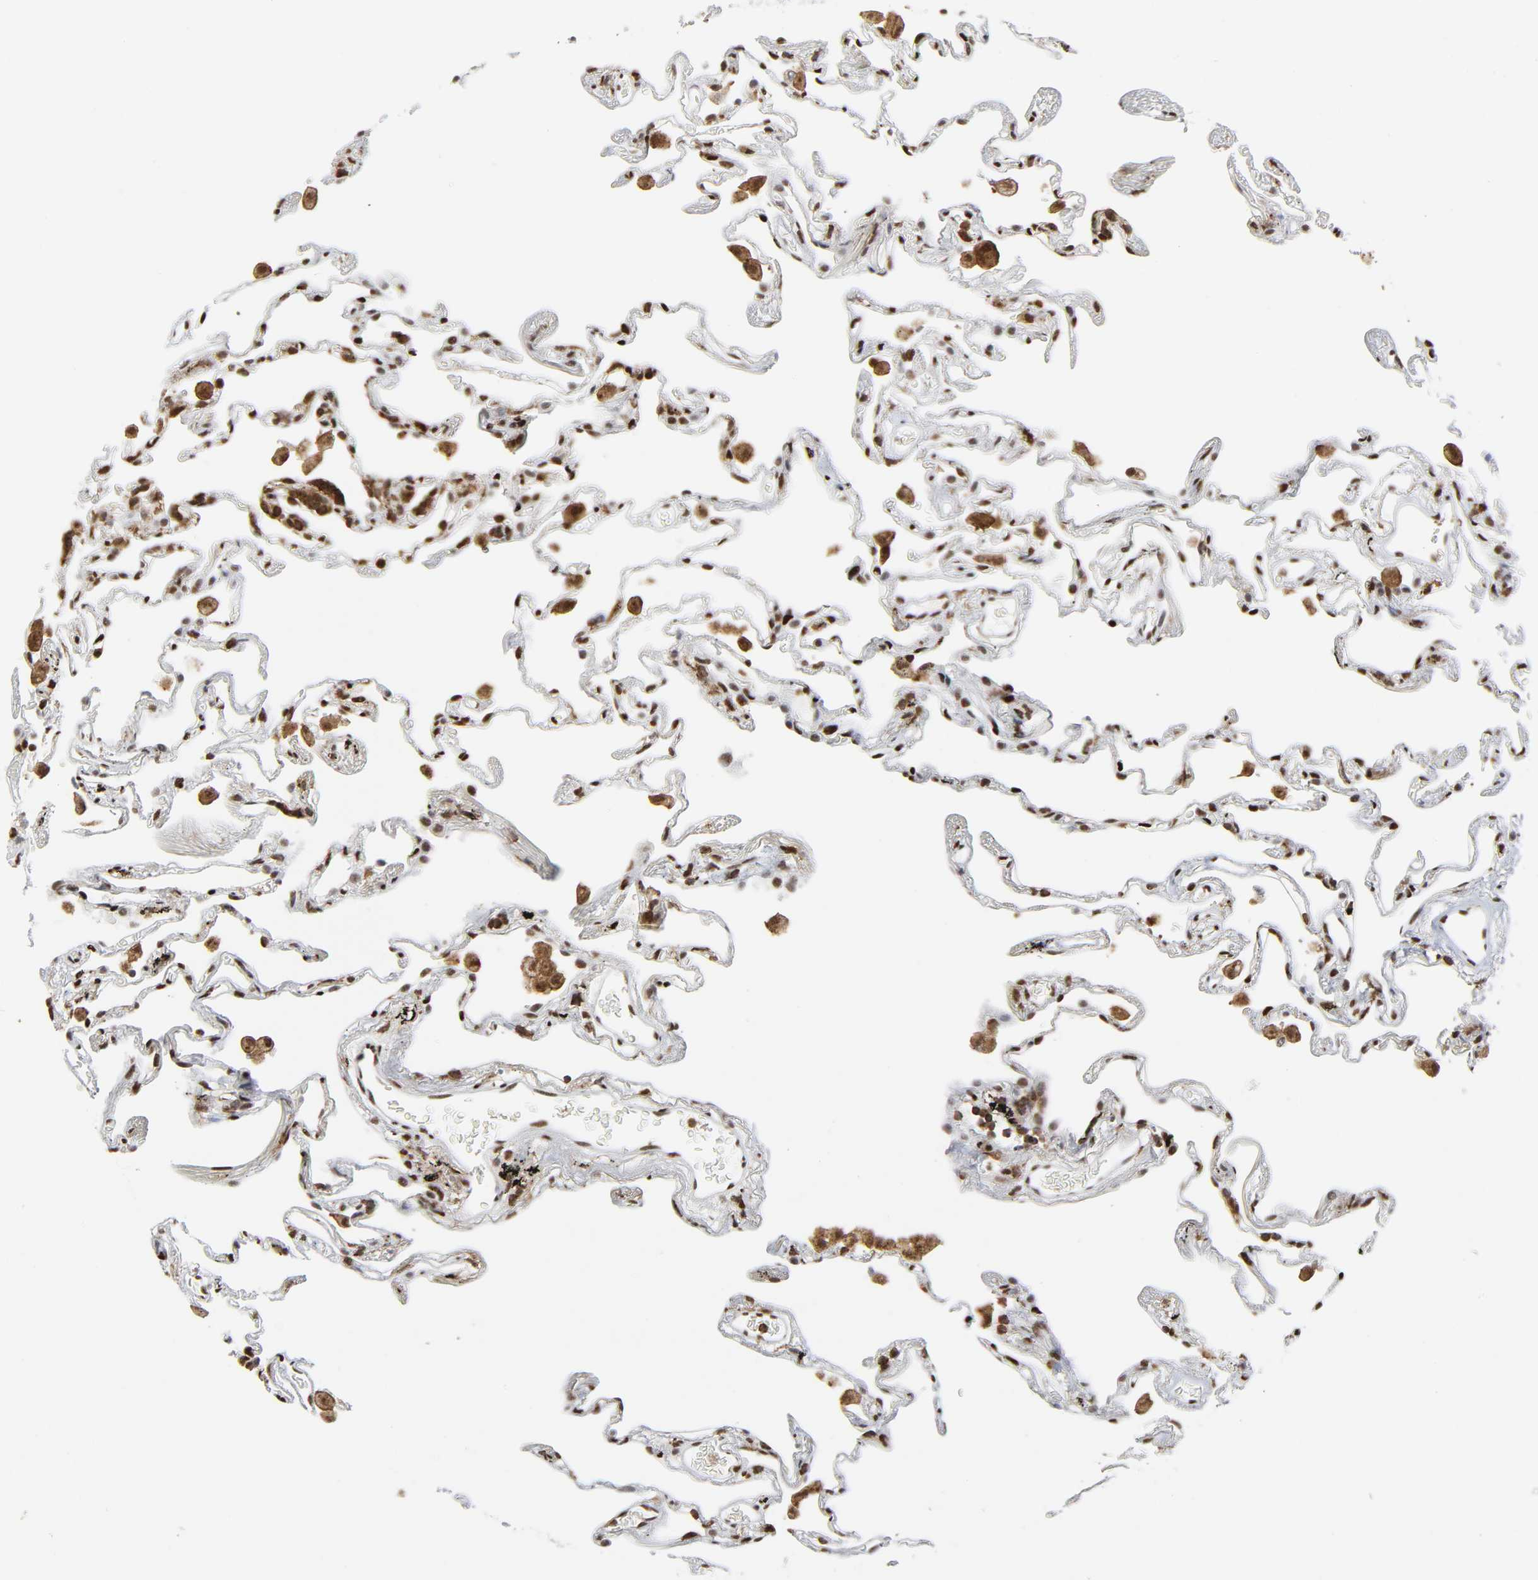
{"staining": {"intensity": "moderate", "quantity": ">75%", "location": "nuclear"}, "tissue": "lung", "cell_type": "Alveolar cells", "image_type": "normal", "snomed": [{"axis": "morphology", "description": "Normal tissue, NOS"}, {"axis": "morphology", "description": "Inflammation, NOS"}, {"axis": "topography", "description": "Lung"}], "caption": "This micrograph reveals benign lung stained with immunohistochemistry to label a protein in brown. The nuclear of alveolar cells show moderate positivity for the protein. Nuclei are counter-stained blue.", "gene": "WAS", "patient": {"sex": "male", "age": 69}}